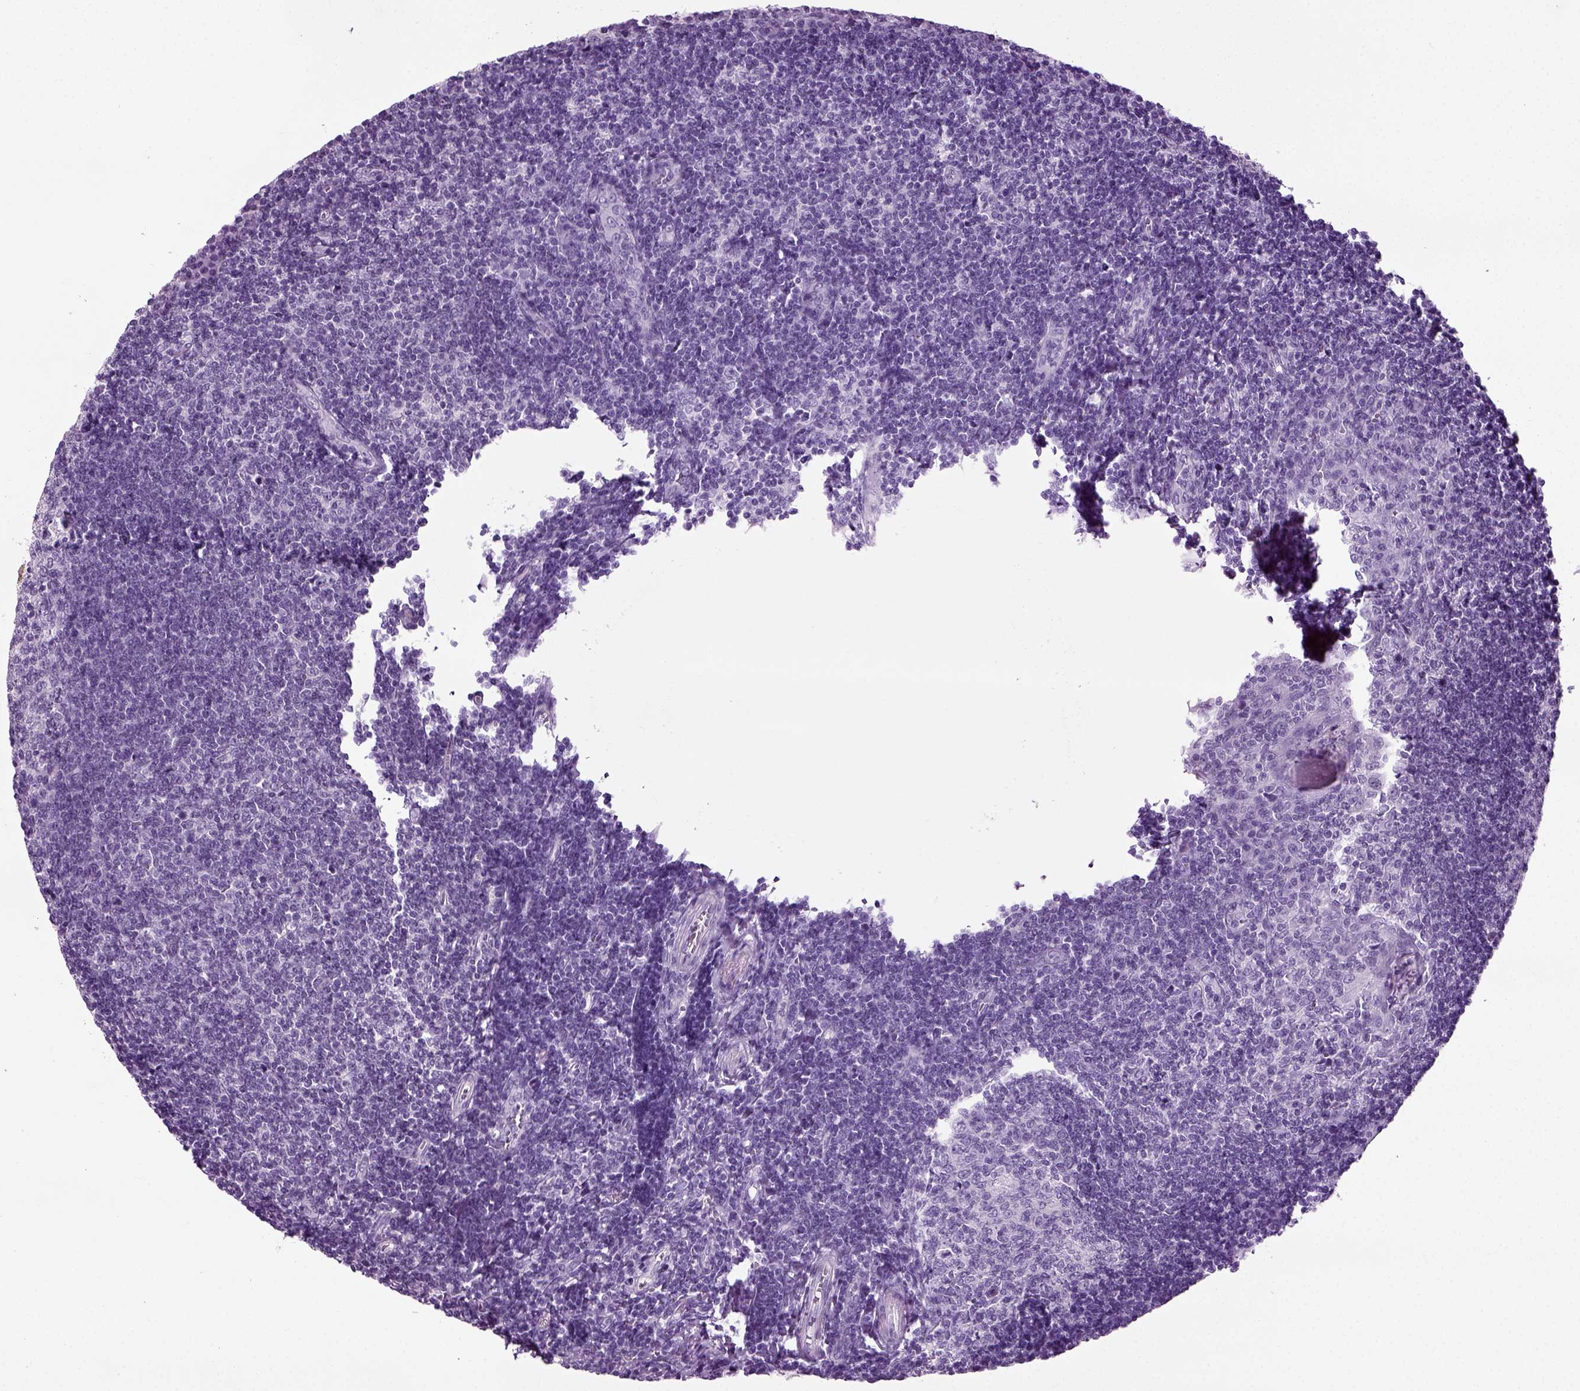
{"staining": {"intensity": "negative", "quantity": "none", "location": "none"}, "tissue": "tonsil", "cell_type": "Germinal center cells", "image_type": "normal", "snomed": [{"axis": "morphology", "description": "Normal tissue, NOS"}, {"axis": "topography", "description": "Tonsil"}], "caption": "Tonsil stained for a protein using IHC reveals no positivity germinal center cells.", "gene": "CD109", "patient": {"sex": "female", "age": 13}}